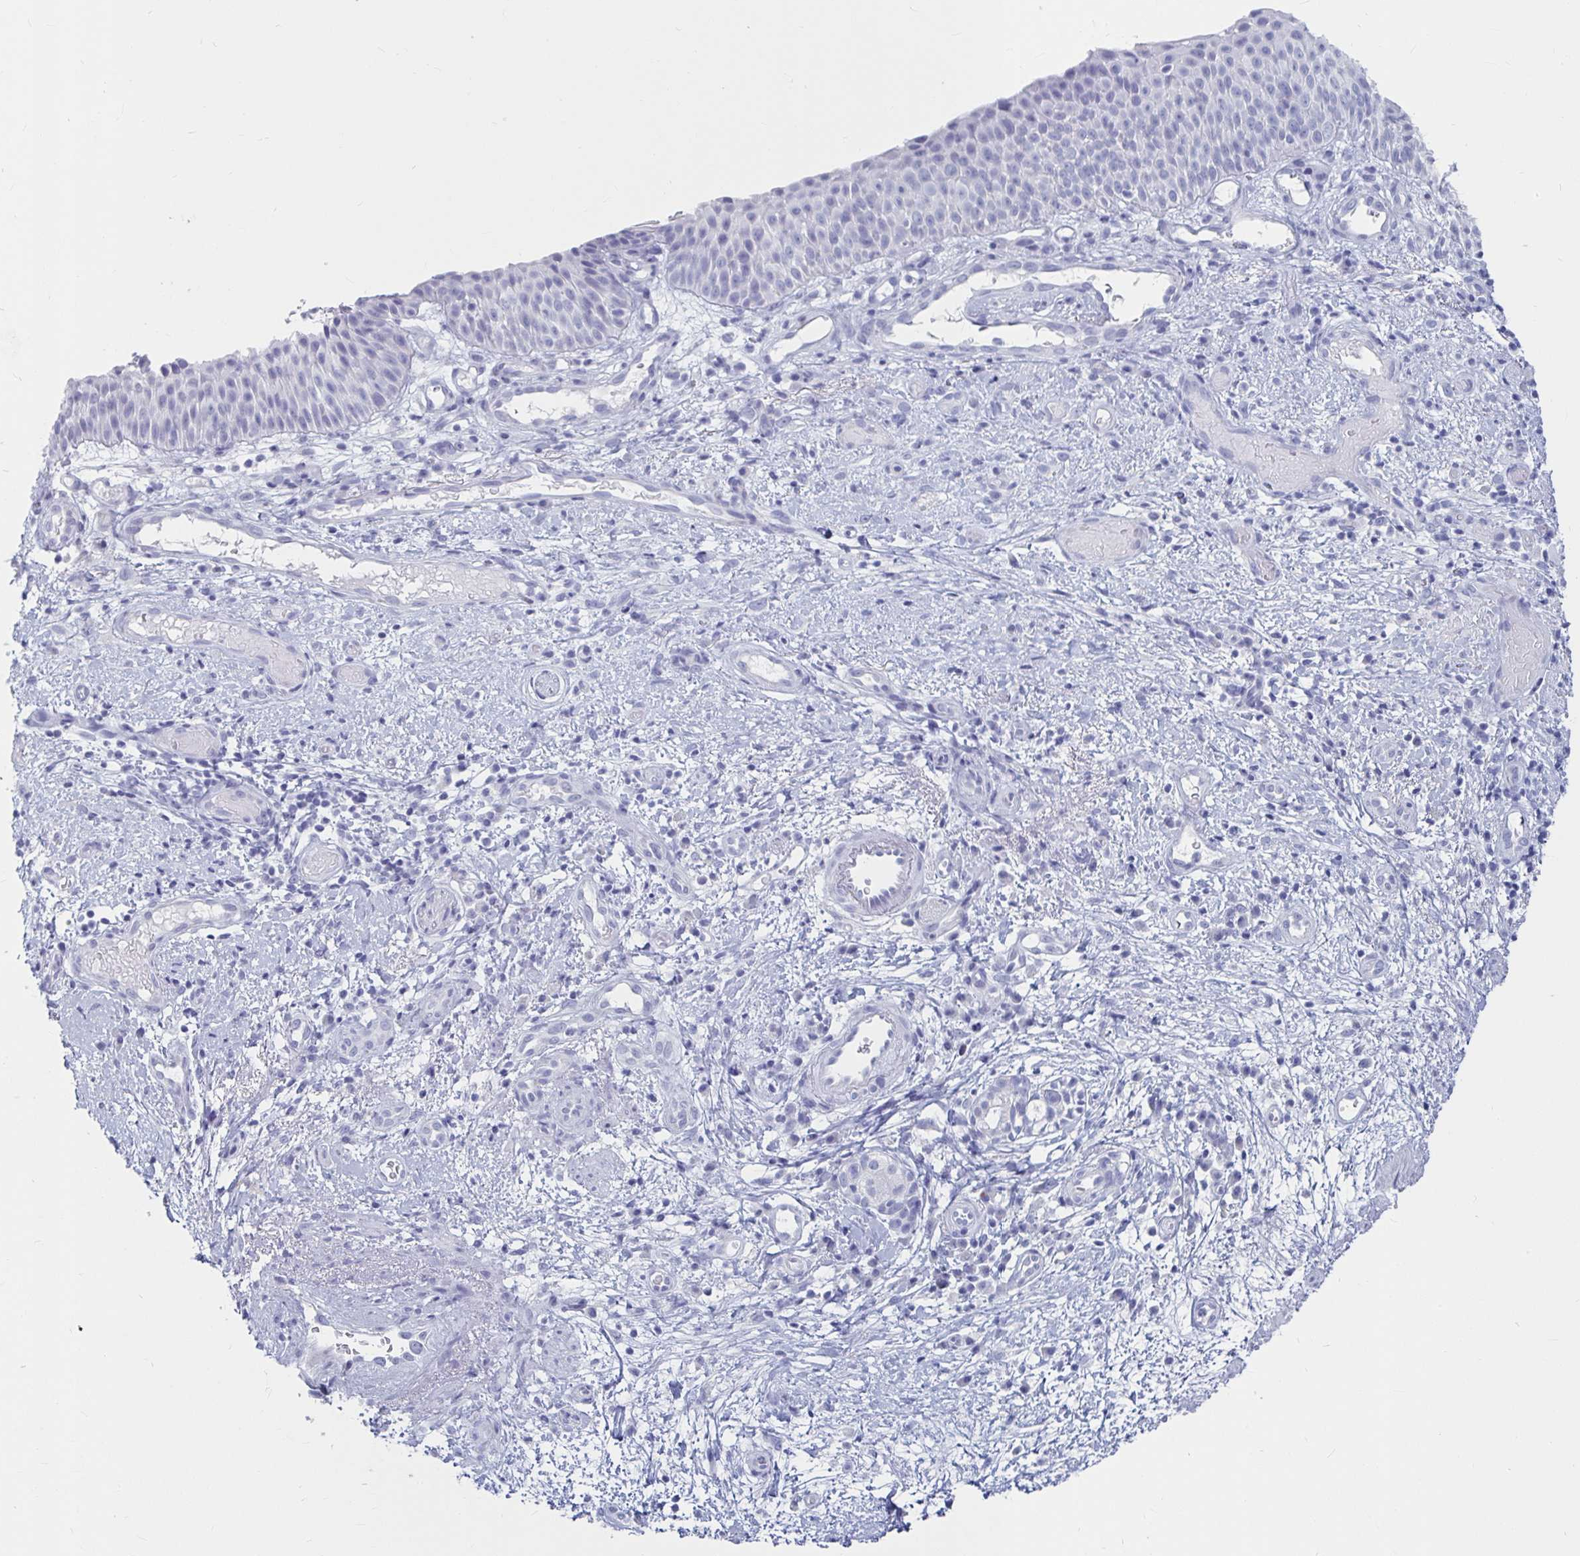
{"staining": {"intensity": "negative", "quantity": "none", "location": "none"}, "tissue": "nasopharynx", "cell_type": "Respiratory epithelial cells", "image_type": "normal", "snomed": [{"axis": "morphology", "description": "Normal tissue, NOS"}, {"axis": "morphology", "description": "Inflammation, NOS"}, {"axis": "topography", "description": "Nasopharynx"}], "caption": "DAB immunohistochemical staining of unremarkable human nasopharynx reveals no significant expression in respiratory epithelial cells. (DAB (3,3'-diaminobenzidine) immunohistochemistry, high magnification).", "gene": "CA9", "patient": {"sex": "male", "age": 54}}